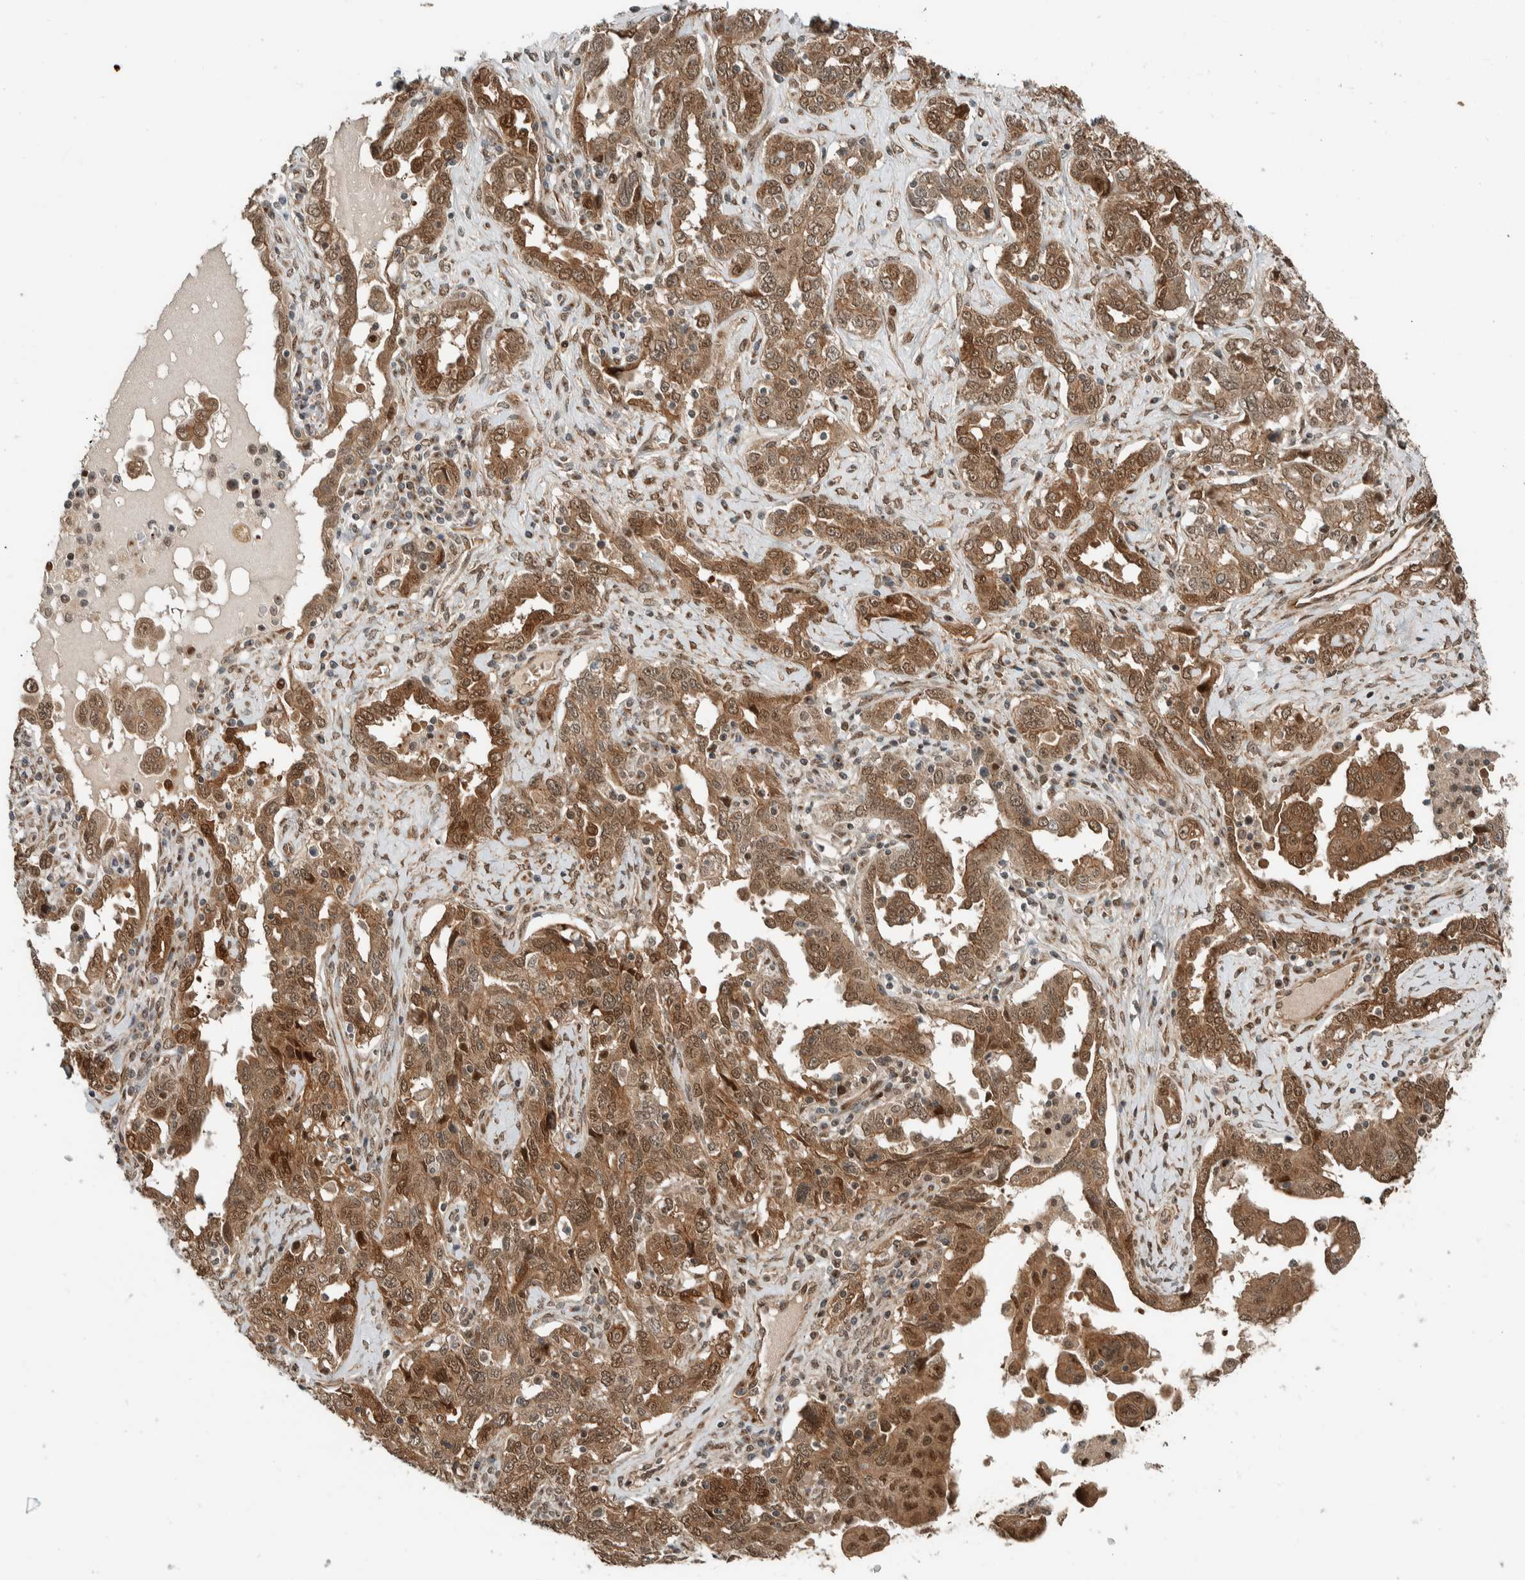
{"staining": {"intensity": "moderate", "quantity": ">75%", "location": "cytoplasmic/membranous,nuclear"}, "tissue": "ovarian cancer", "cell_type": "Tumor cells", "image_type": "cancer", "snomed": [{"axis": "morphology", "description": "Carcinoma, endometroid"}, {"axis": "topography", "description": "Ovary"}], "caption": "Moderate cytoplasmic/membranous and nuclear staining for a protein is identified in about >75% of tumor cells of endometroid carcinoma (ovarian) using IHC.", "gene": "STXBP4", "patient": {"sex": "female", "age": 62}}